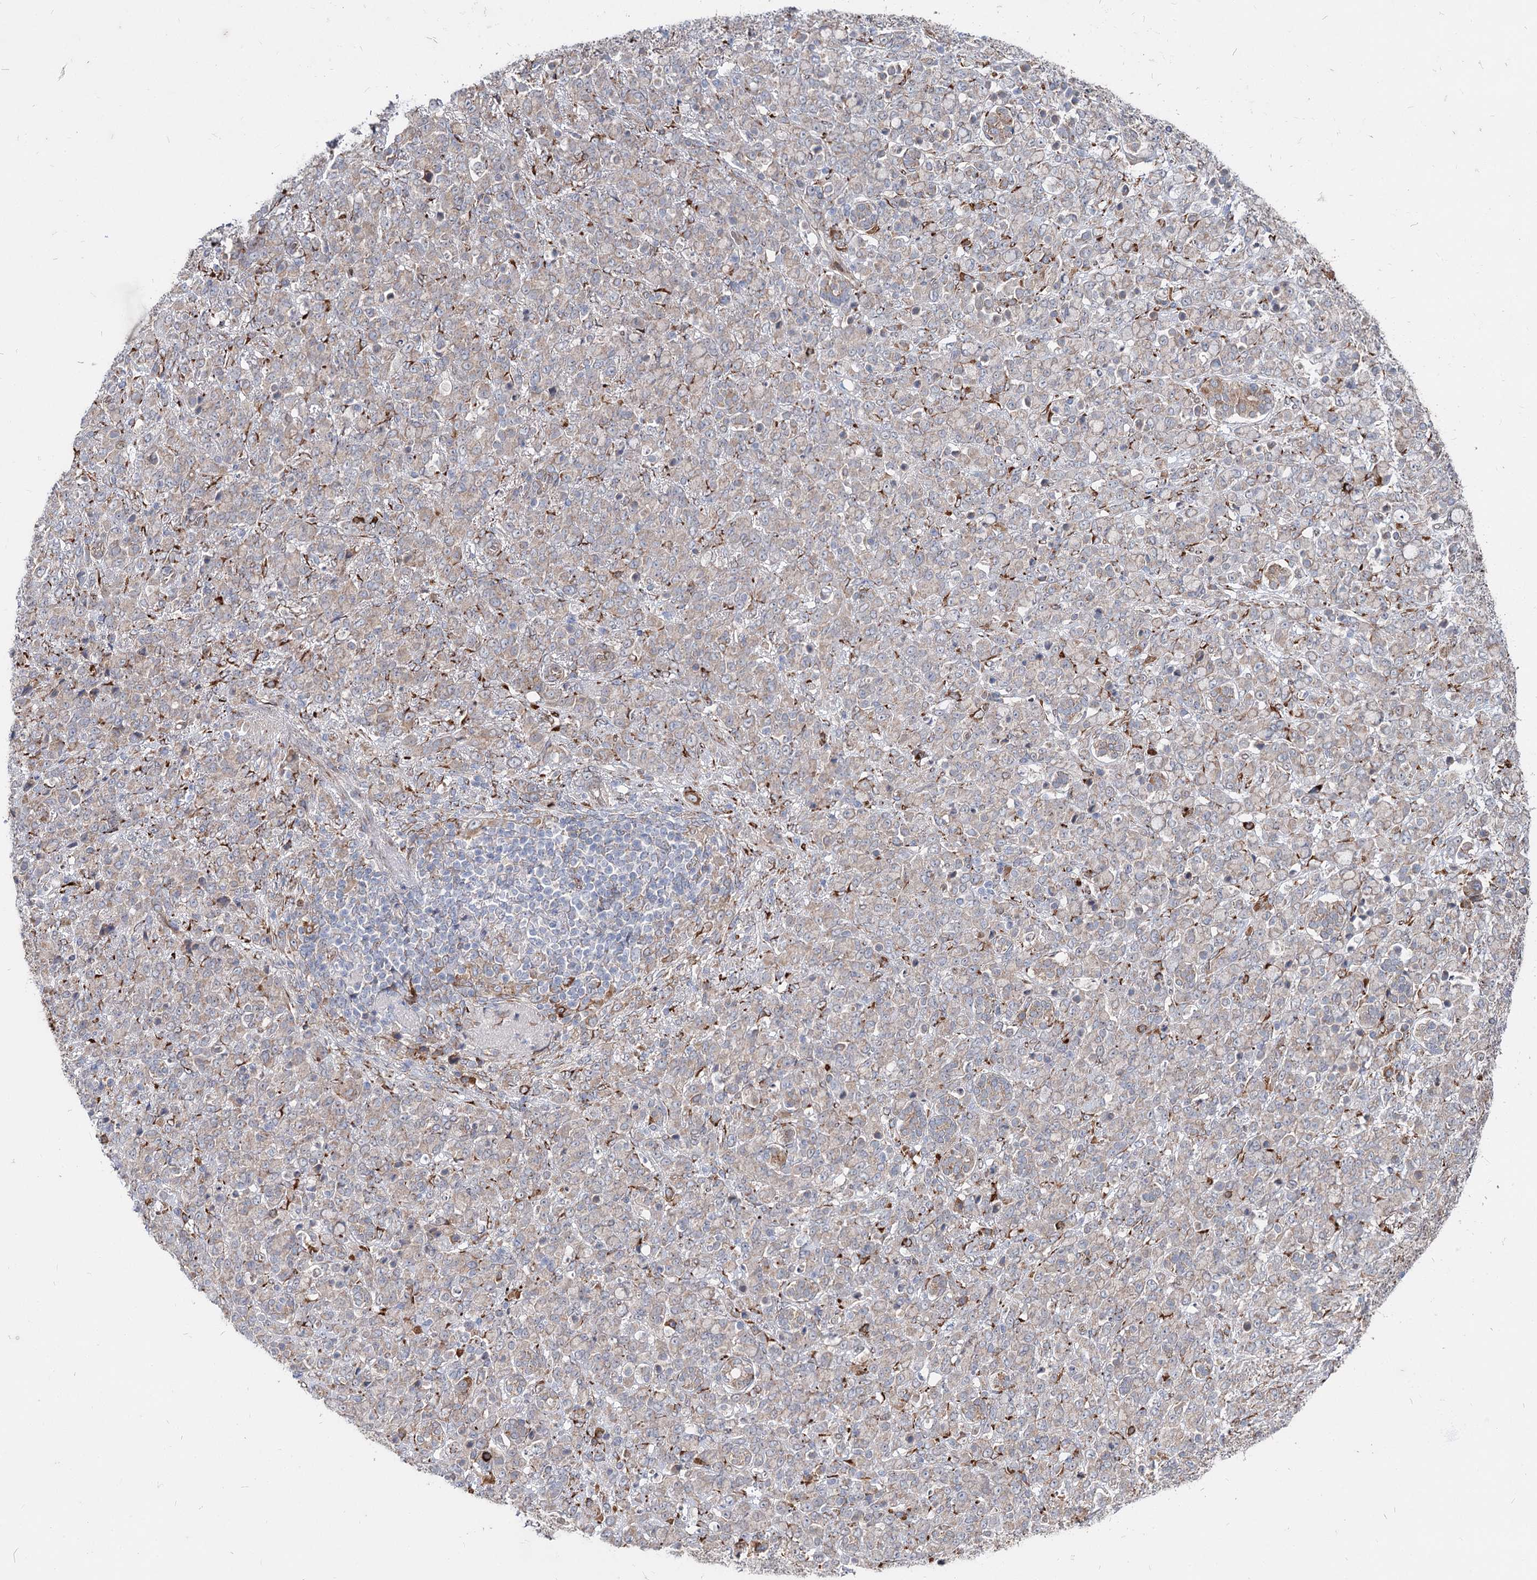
{"staining": {"intensity": "weak", "quantity": "25%-75%", "location": "cytoplasmic/membranous"}, "tissue": "stomach cancer", "cell_type": "Tumor cells", "image_type": "cancer", "snomed": [{"axis": "morphology", "description": "Adenocarcinoma, NOS"}, {"axis": "topography", "description": "Stomach"}], "caption": "Immunohistochemical staining of stomach cancer (adenocarcinoma) demonstrates weak cytoplasmic/membranous protein staining in about 25%-75% of tumor cells.", "gene": "SPART", "patient": {"sex": "female", "age": 79}}